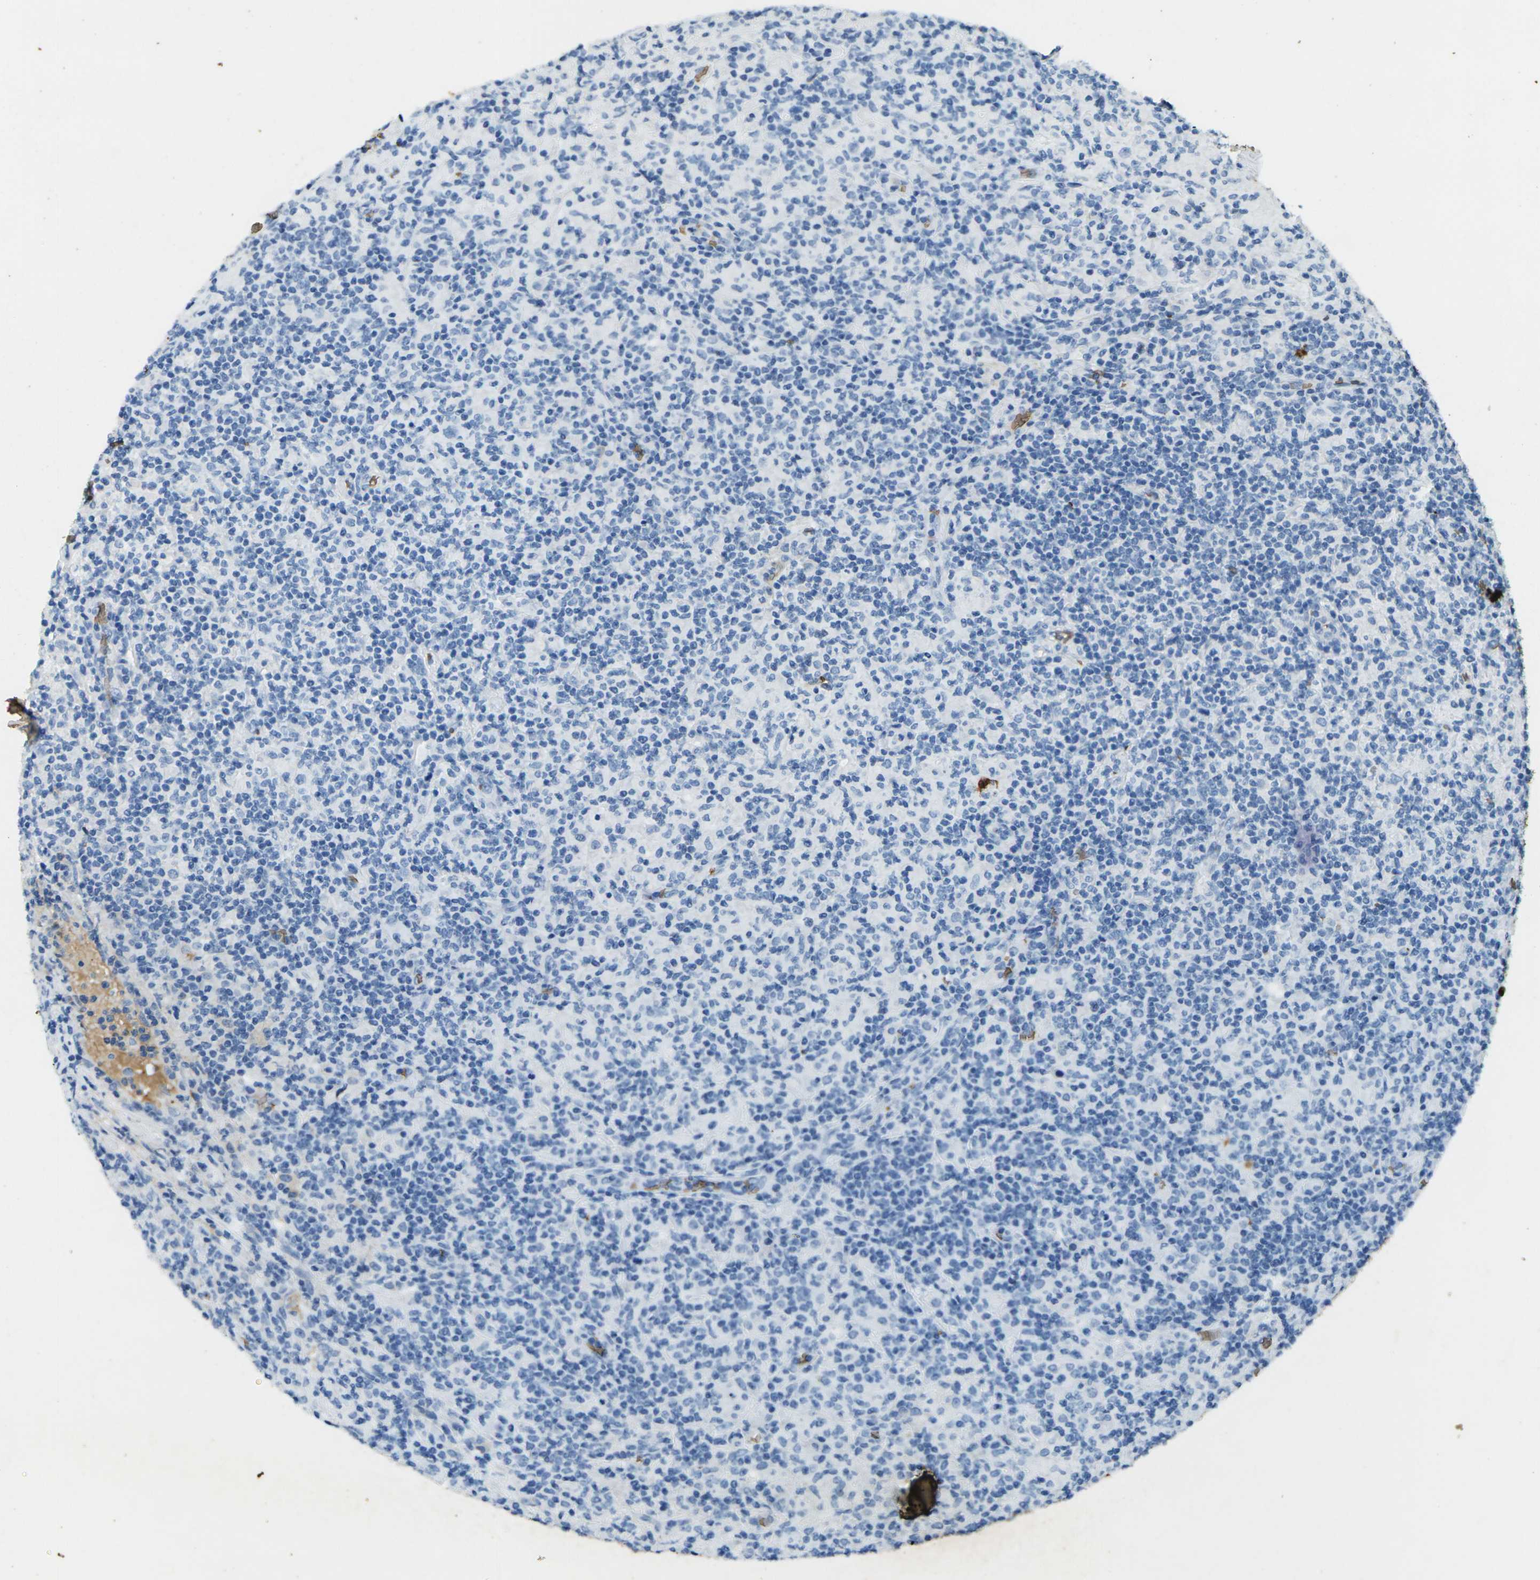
{"staining": {"intensity": "negative", "quantity": "none", "location": "none"}, "tissue": "lymphoma", "cell_type": "Tumor cells", "image_type": "cancer", "snomed": [{"axis": "morphology", "description": "Hodgkin's disease, NOS"}, {"axis": "topography", "description": "Lymph node"}], "caption": "An IHC histopathology image of Hodgkin's disease is shown. There is no staining in tumor cells of Hodgkin's disease.", "gene": "HBB", "patient": {"sex": "male", "age": 70}}